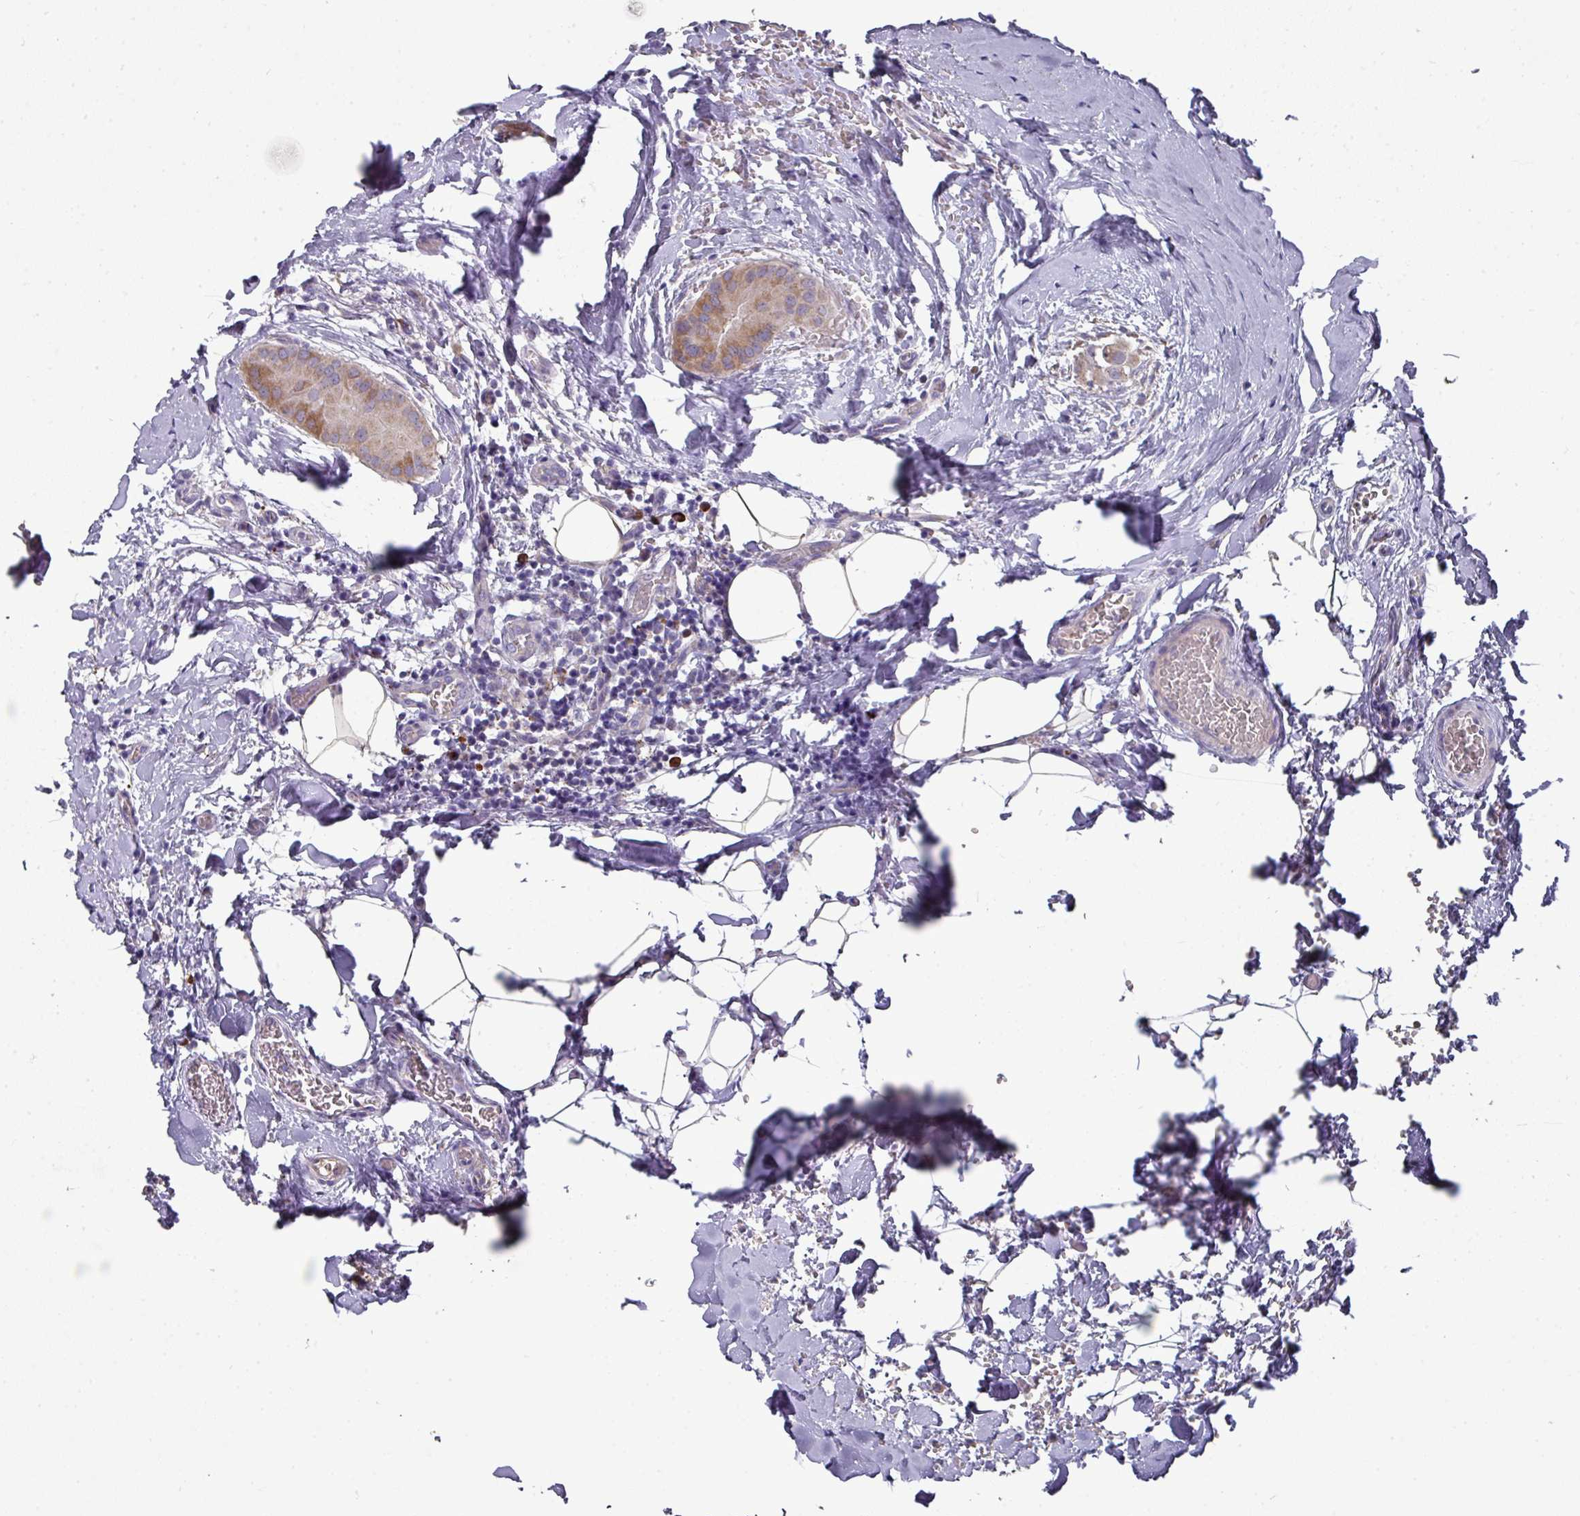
{"staining": {"intensity": "moderate", "quantity": "25%-75%", "location": "cytoplasmic/membranous"}, "tissue": "thyroid cancer", "cell_type": "Tumor cells", "image_type": "cancer", "snomed": [{"axis": "morphology", "description": "Papillary adenocarcinoma, NOS"}, {"axis": "topography", "description": "Thyroid gland"}], "caption": "This image shows papillary adenocarcinoma (thyroid) stained with immunohistochemistry to label a protein in brown. The cytoplasmic/membranous of tumor cells show moderate positivity for the protein. Nuclei are counter-stained blue.", "gene": "IL4R", "patient": {"sex": "male", "age": 33}}